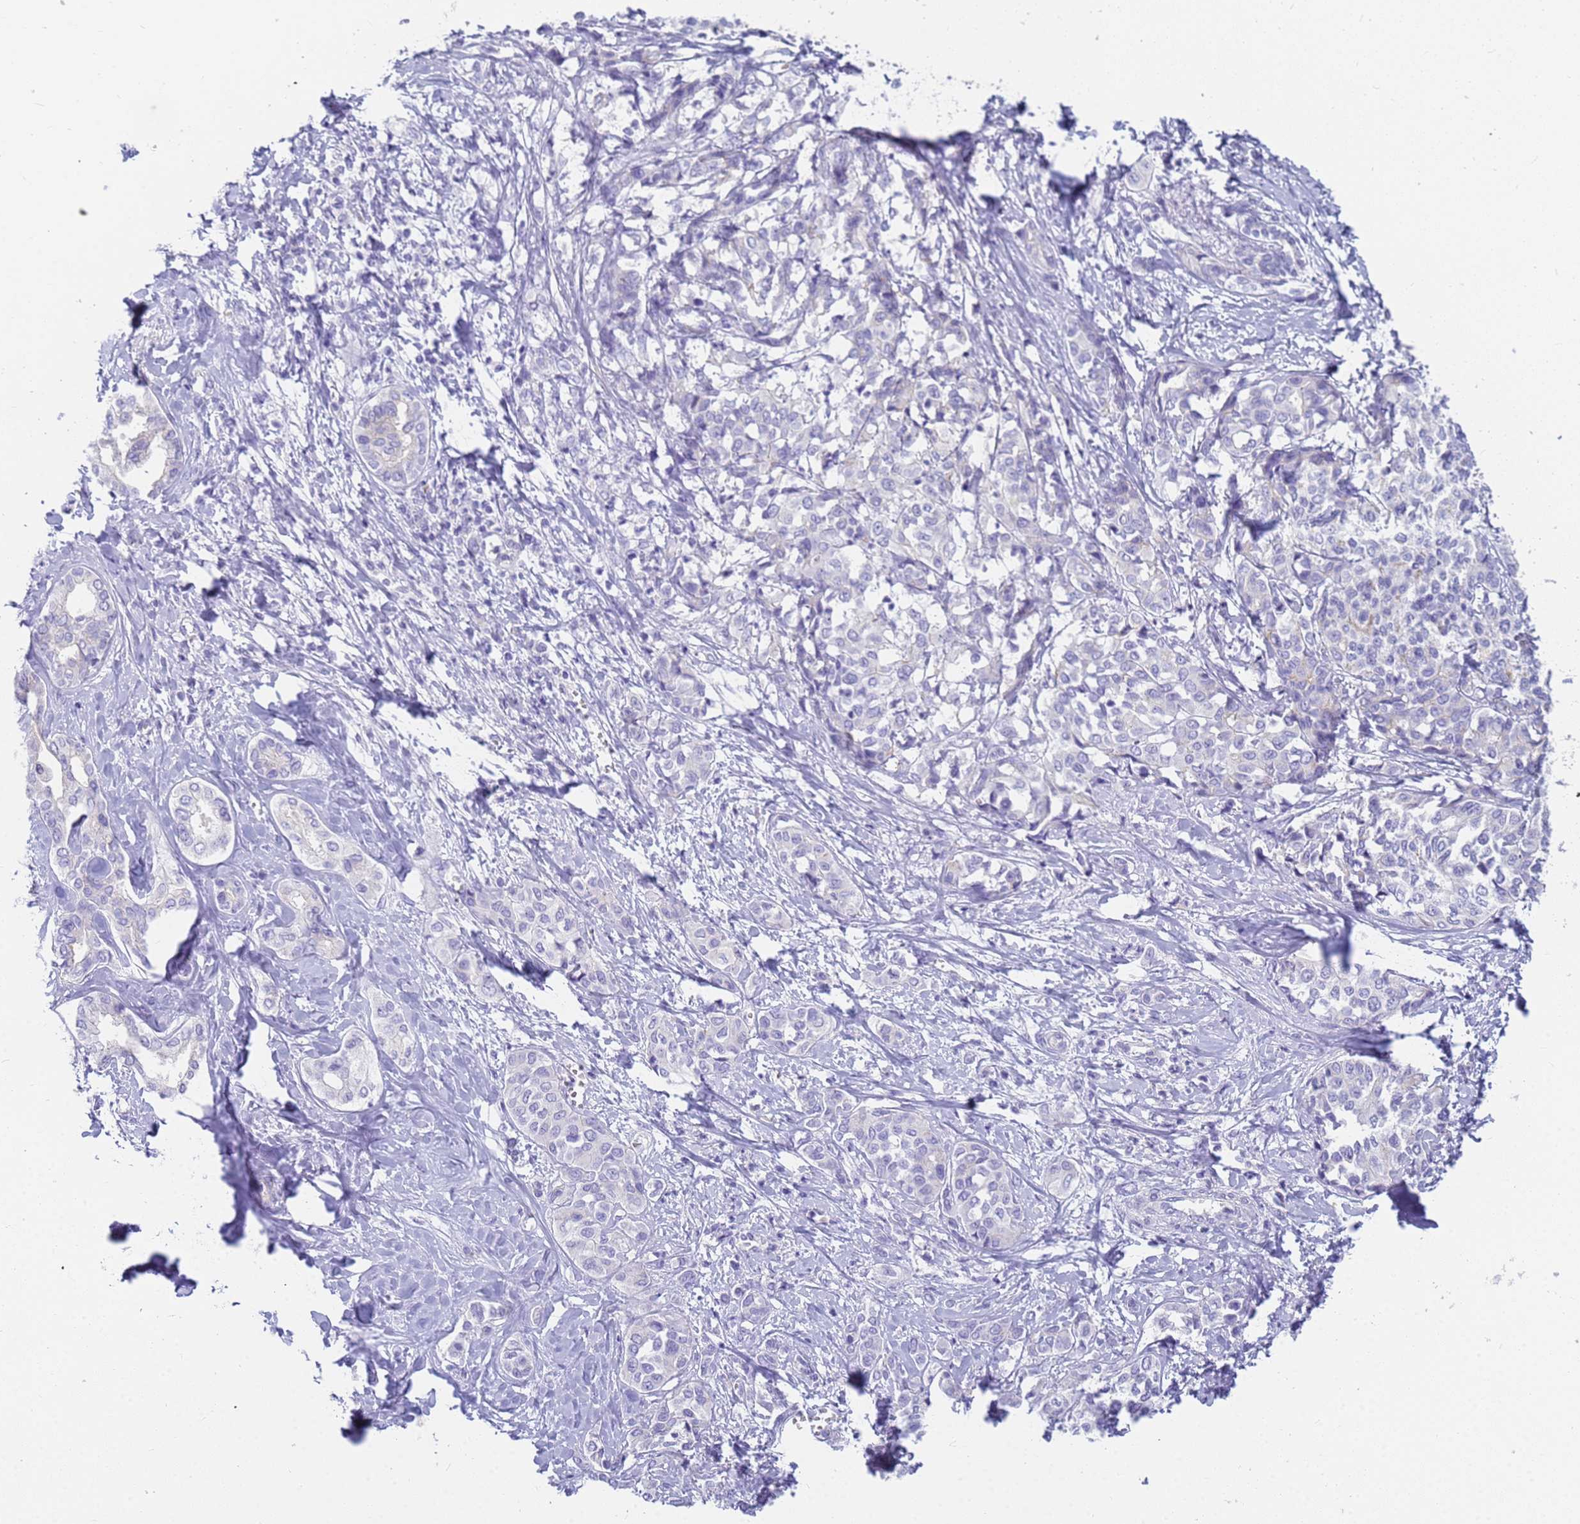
{"staining": {"intensity": "negative", "quantity": "none", "location": "none"}, "tissue": "liver cancer", "cell_type": "Tumor cells", "image_type": "cancer", "snomed": [{"axis": "morphology", "description": "Cholangiocarcinoma"}, {"axis": "topography", "description": "Liver"}], "caption": "This is an immunohistochemistry image of liver cancer (cholangiocarcinoma). There is no expression in tumor cells.", "gene": "RNASE2", "patient": {"sex": "female", "age": 77}}